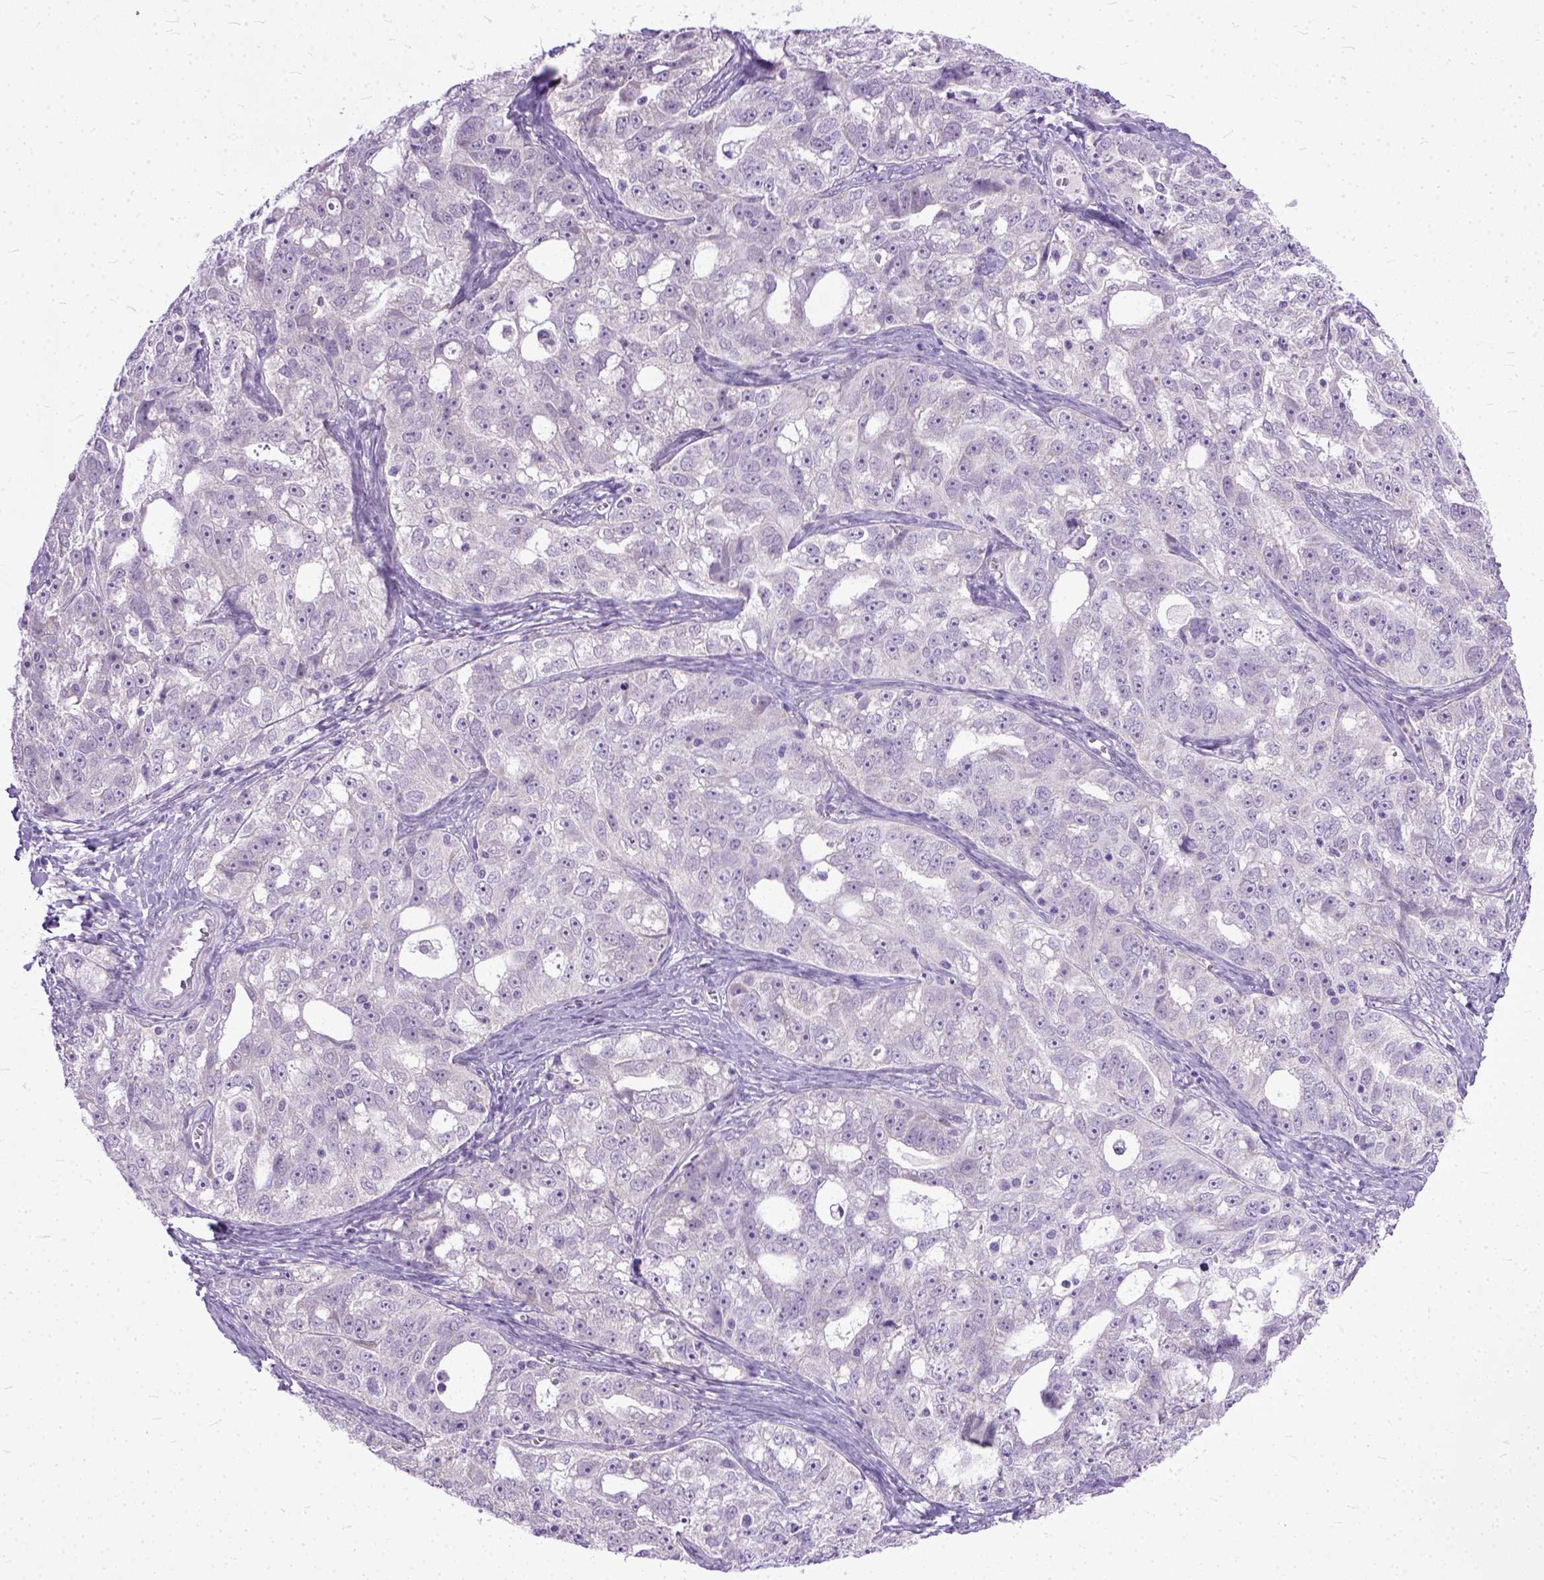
{"staining": {"intensity": "negative", "quantity": "none", "location": "none"}, "tissue": "ovarian cancer", "cell_type": "Tumor cells", "image_type": "cancer", "snomed": [{"axis": "morphology", "description": "Cystadenocarcinoma, serous, NOS"}, {"axis": "topography", "description": "Ovary"}], "caption": "This histopathology image is of ovarian serous cystadenocarcinoma stained with immunohistochemistry (IHC) to label a protein in brown with the nuclei are counter-stained blue. There is no positivity in tumor cells.", "gene": "TCEAL7", "patient": {"sex": "female", "age": 51}}